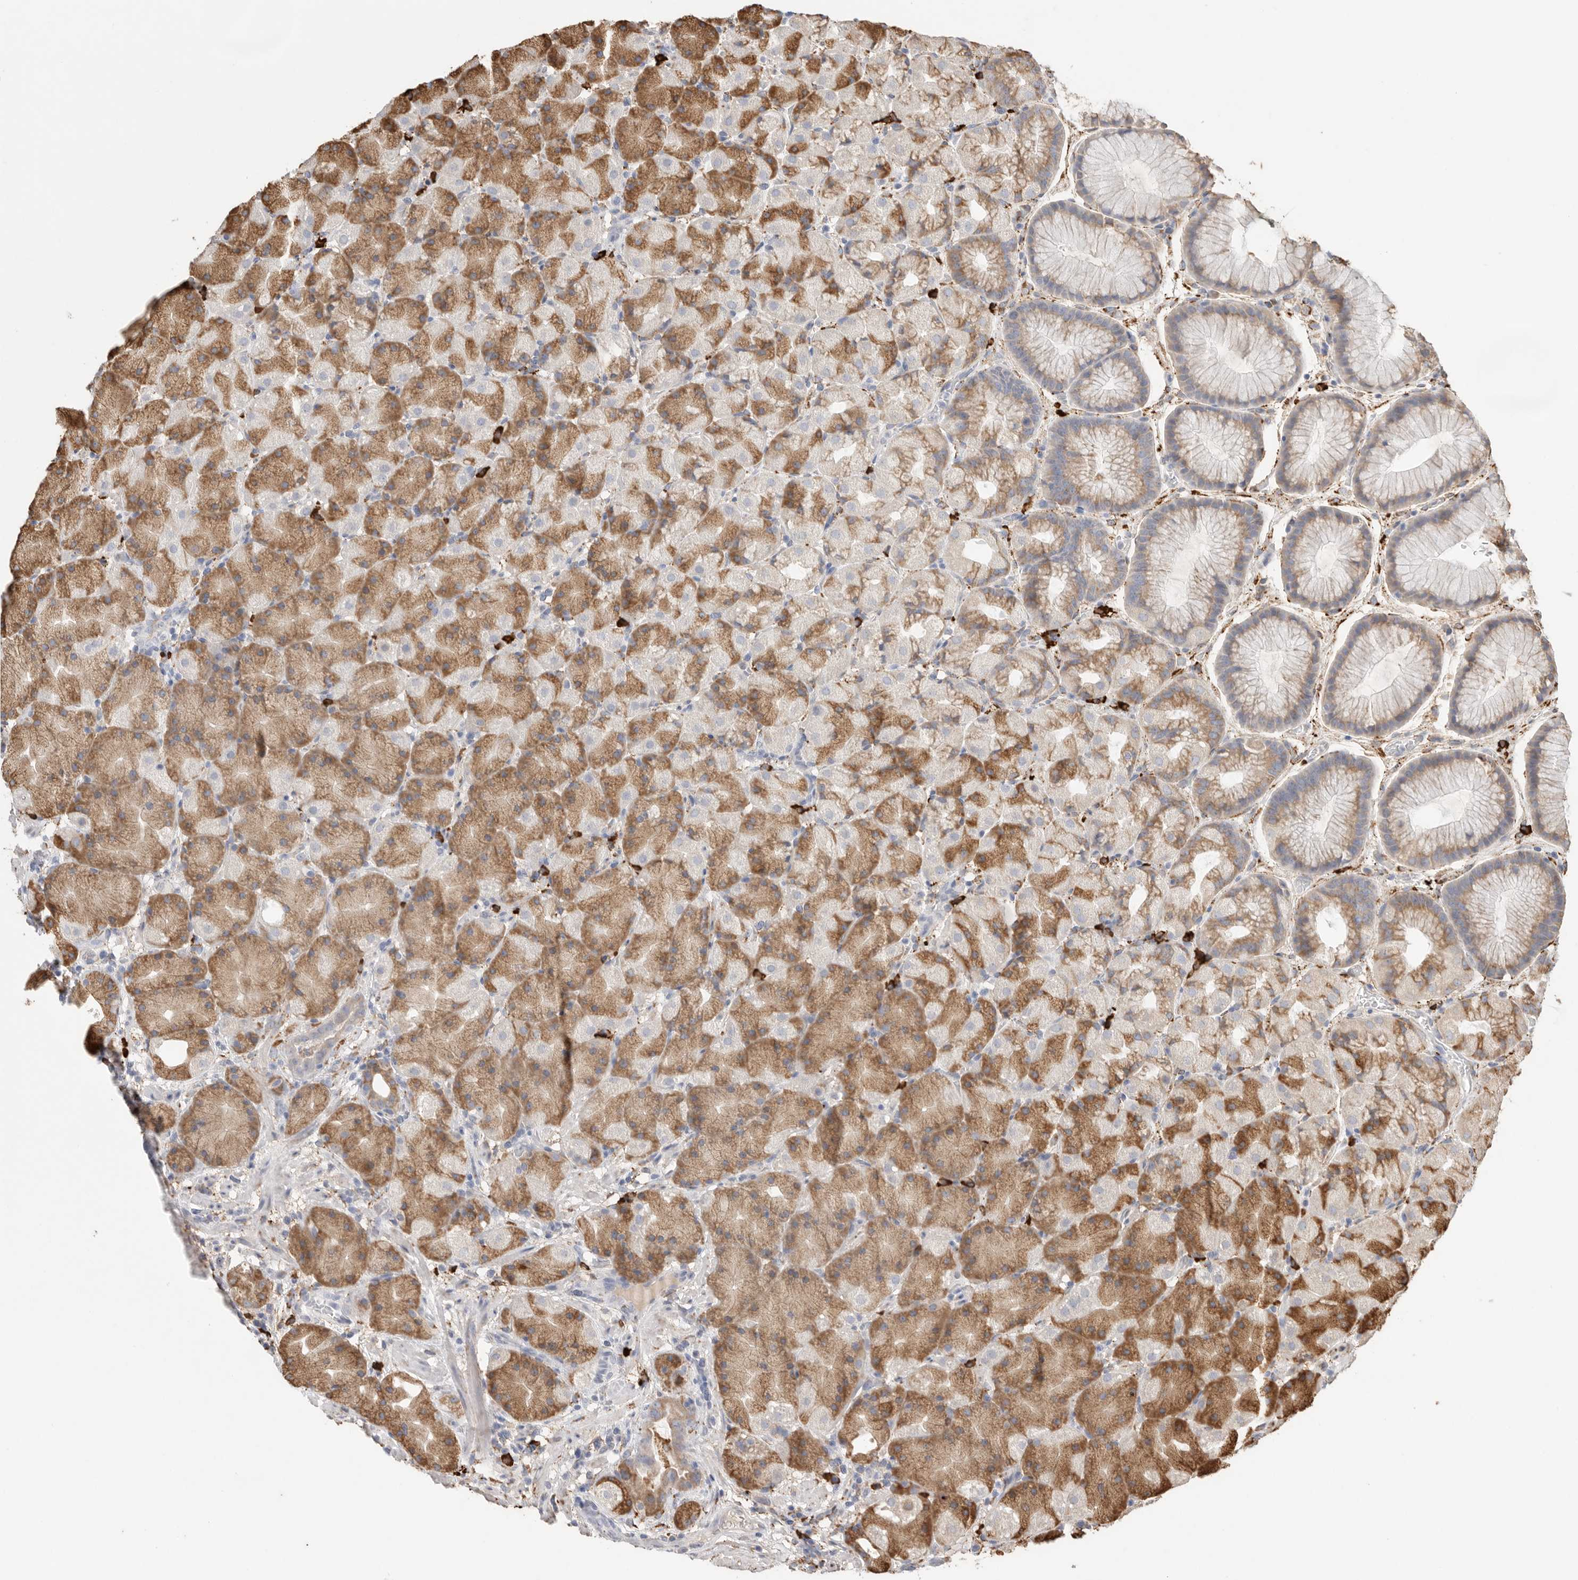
{"staining": {"intensity": "moderate", "quantity": ">75%", "location": "cytoplasmic/membranous"}, "tissue": "stomach", "cell_type": "Glandular cells", "image_type": "normal", "snomed": [{"axis": "morphology", "description": "Normal tissue, NOS"}, {"axis": "topography", "description": "Stomach, upper"}, {"axis": "topography", "description": "Stomach"}], "caption": "This micrograph shows benign stomach stained with IHC to label a protein in brown. The cytoplasmic/membranous of glandular cells show moderate positivity for the protein. Nuclei are counter-stained blue.", "gene": "BLOC1S5", "patient": {"sex": "male", "age": 48}}